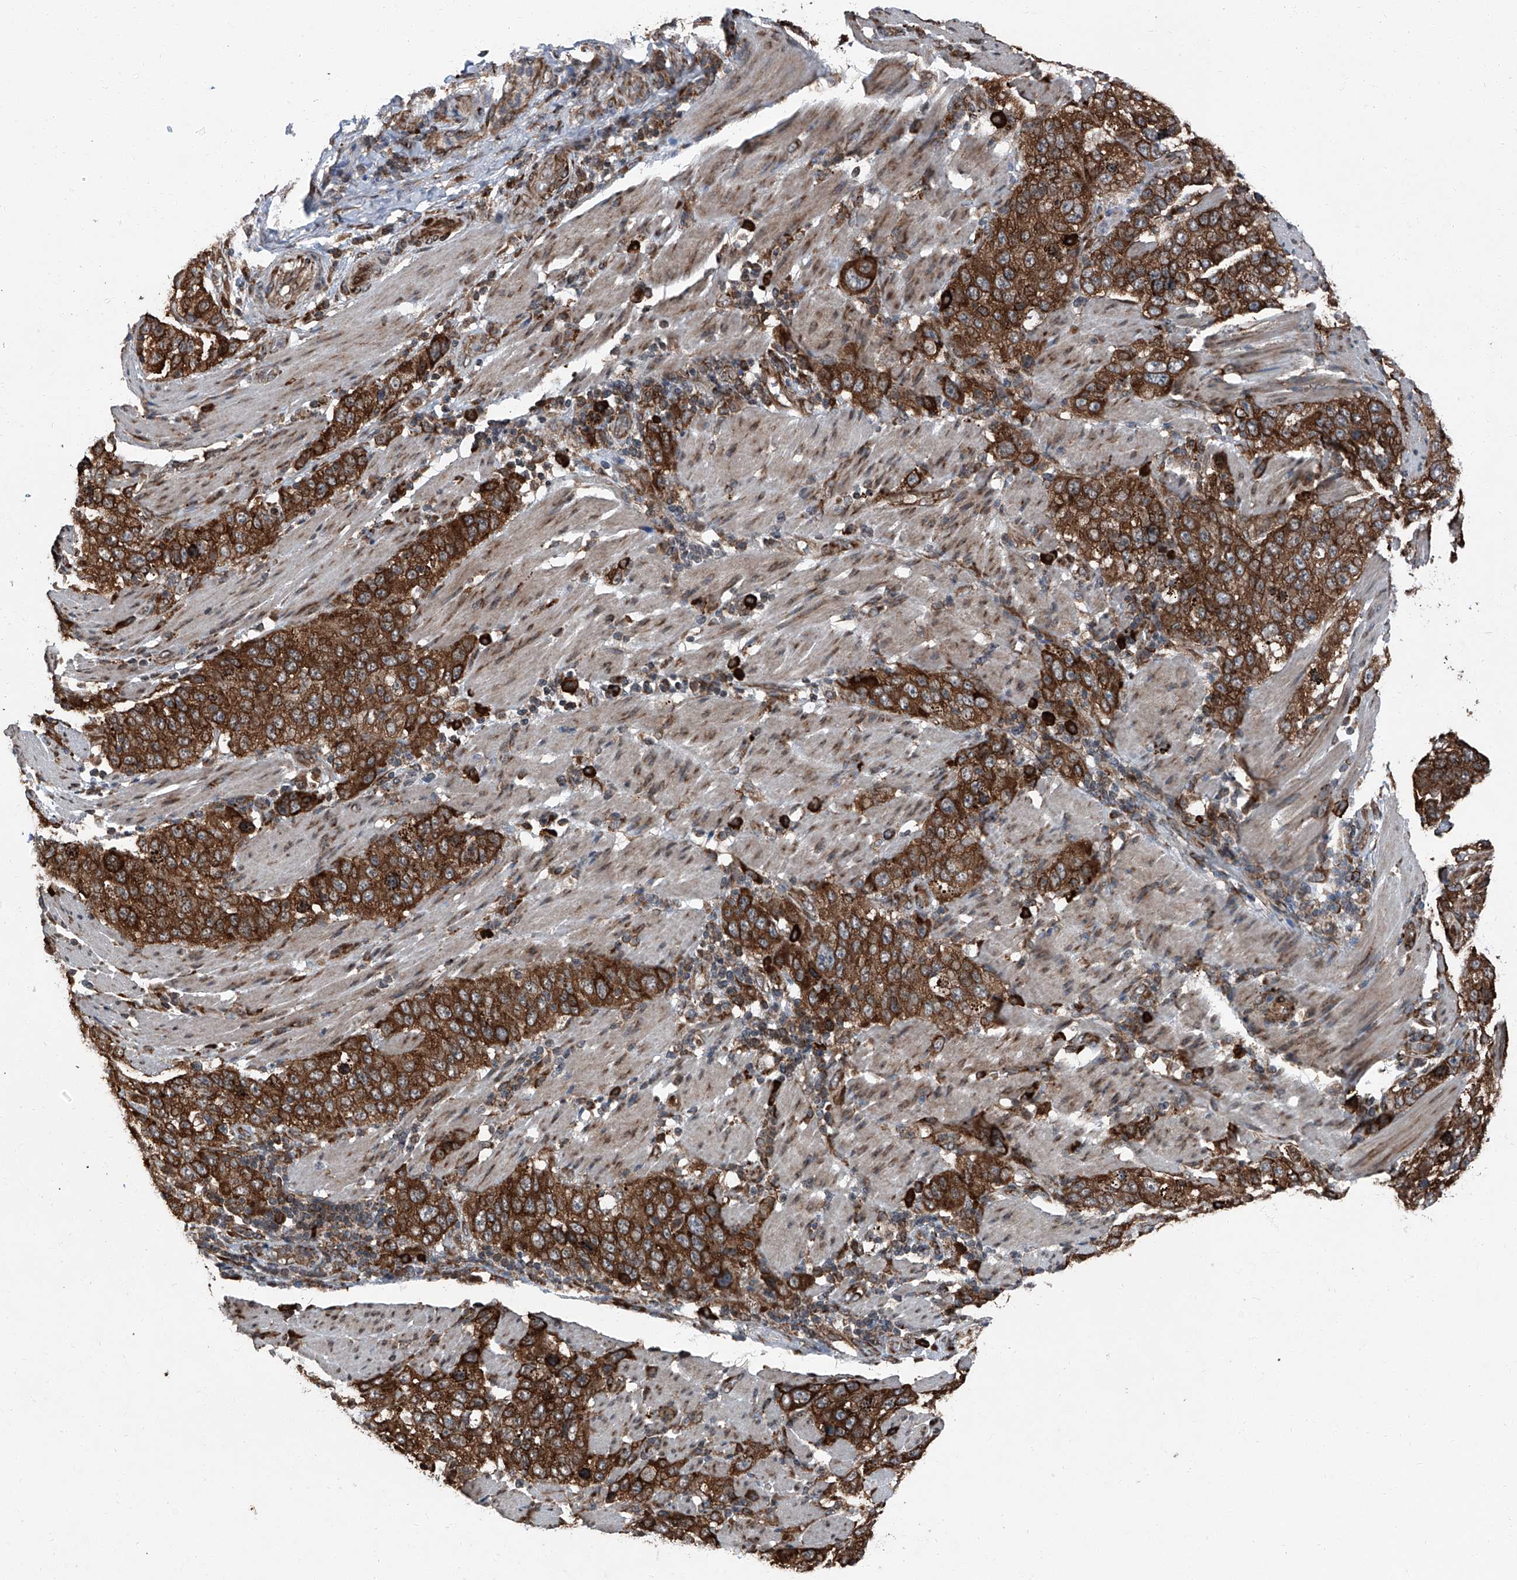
{"staining": {"intensity": "strong", "quantity": ">75%", "location": "cytoplasmic/membranous"}, "tissue": "stomach cancer", "cell_type": "Tumor cells", "image_type": "cancer", "snomed": [{"axis": "morphology", "description": "Adenocarcinoma, NOS"}, {"axis": "topography", "description": "Stomach"}], "caption": "IHC (DAB) staining of stomach cancer shows strong cytoplasmic/membranous protein expression in approximately >75% of tumor cells. (Stains: DAB (3,3'-diaminobenzidine) in brown, nuclei in blue, Microscopy: brightfield microscopy at high magnification).", "gene": "LIMK1", "patient": {"sex": "male", "age": 48}}